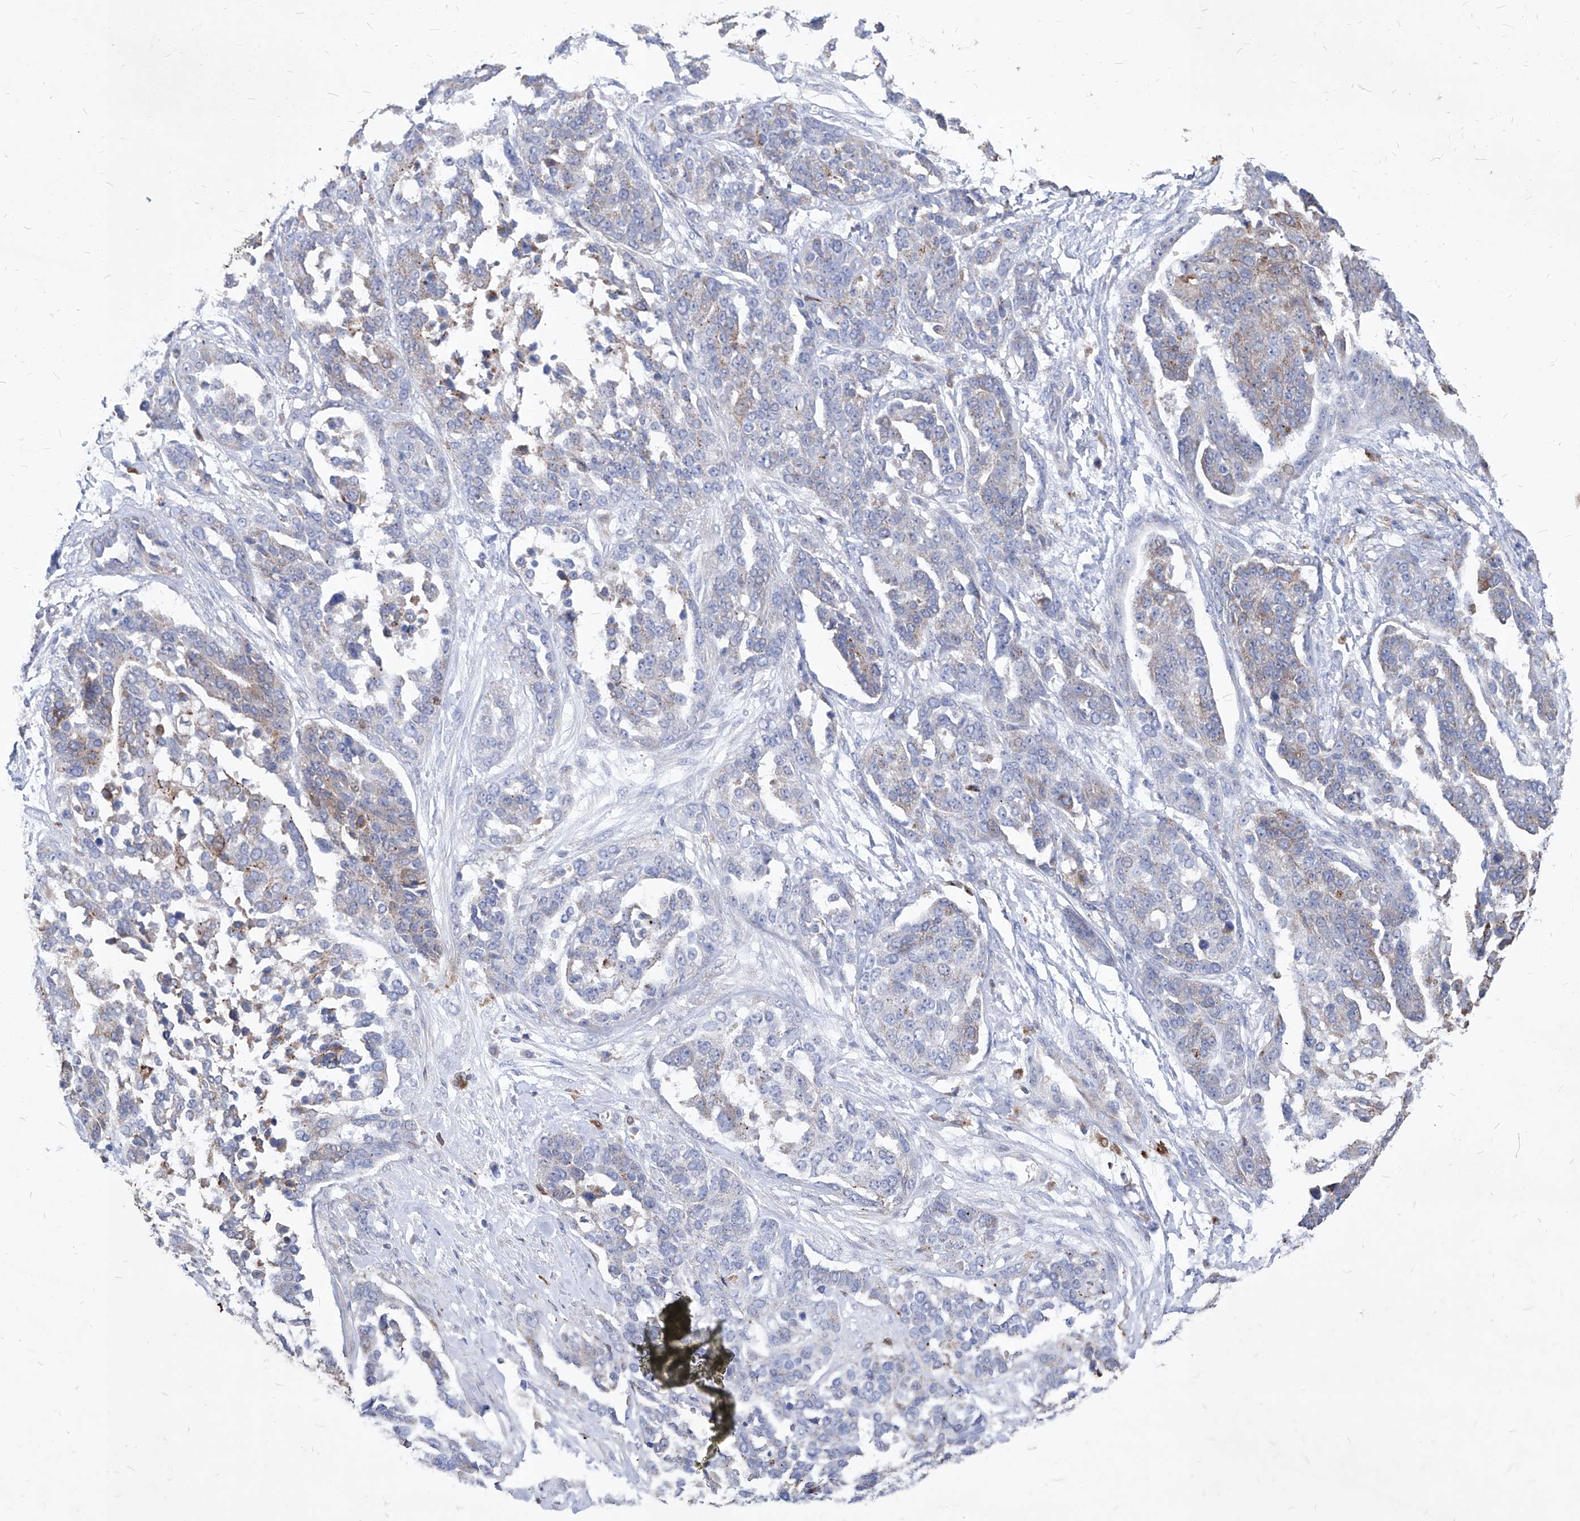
{"staining": {"intensity": "weak", "quantity": "<25%", "location": "cytoplasmic/membranous"}, "tissue": "ovarian cancer", "cell_type": "Tumor cells", "image_type": "cancer", "snomed": [{"axis": "morphology", "description": "Cystadenocarcinoma, serous, NOS"}, {"axis": "topography", "description": "Ovary"}], "caption": "DAB immunohistochemical staining of human serous cystadenocarcinoma (ovarian) displays no significant expression in tumor cells.", "gene": "UBOX5", "patient": {"sex": "female", "age": 44}}